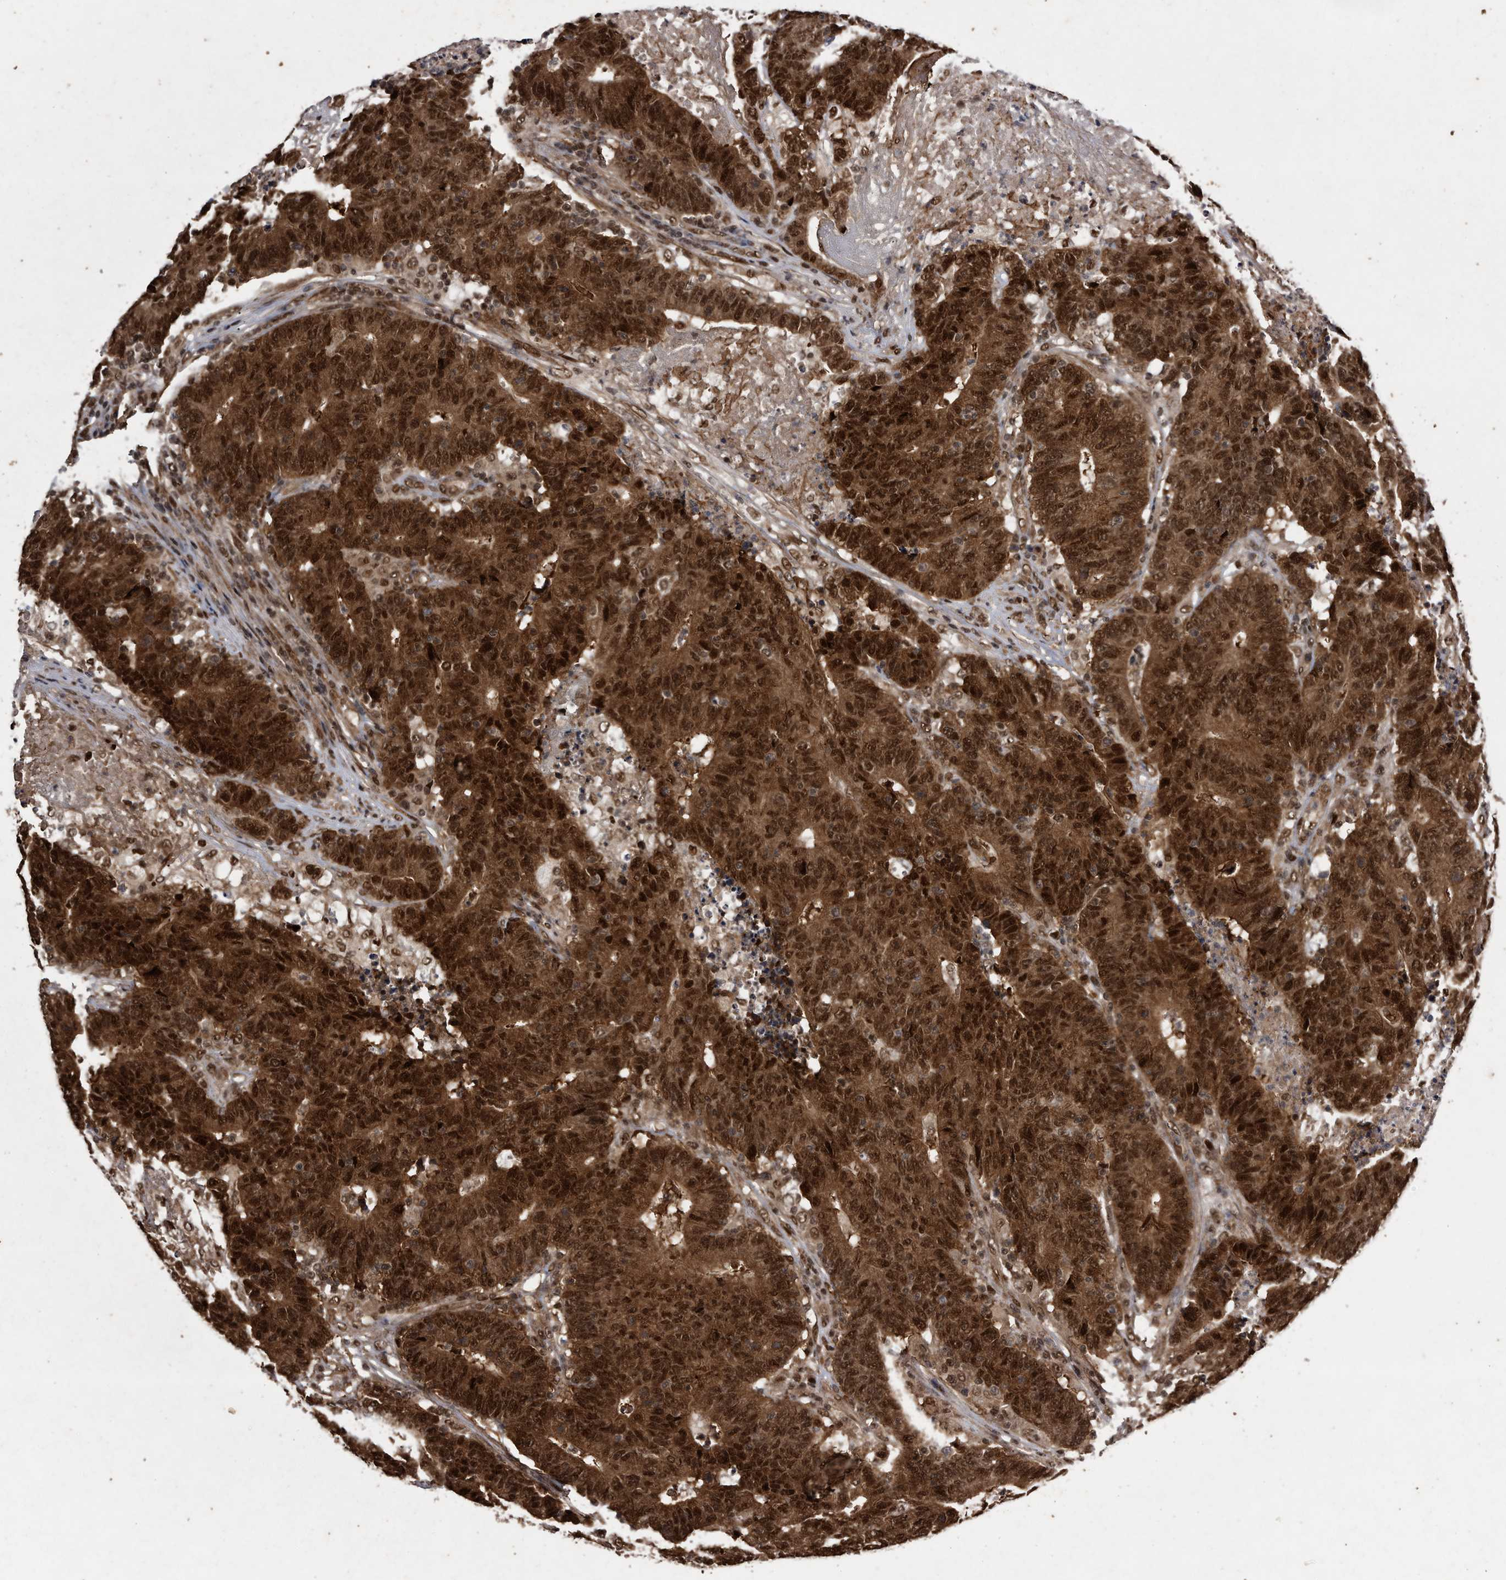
{"staining": {"intensity": "strong", "quantity": ">75%", "location": "cytoplasmic/membranous,nuclear"}, "tissue": "colorectal cancer", "cell_type": "Tumor cells", "image_type": "cancer", "snomed": [{"axis": "morphology", "description": "Normal tissue, NOS"}, {"axis": "morphology", "description": "Adenocarcinoma, NOS"}, {"axis": "topography", "description": "Colon"}], "caption": "Adenocarcinoma (colorectal) was stained to show a protein in brown. There is high levels of strong cytoplasmic/membranous and nuclear expression in approximately >75% of tumor cells.", "gene": "RAD23B", "patient": {"sex": "female", "age": 75}}